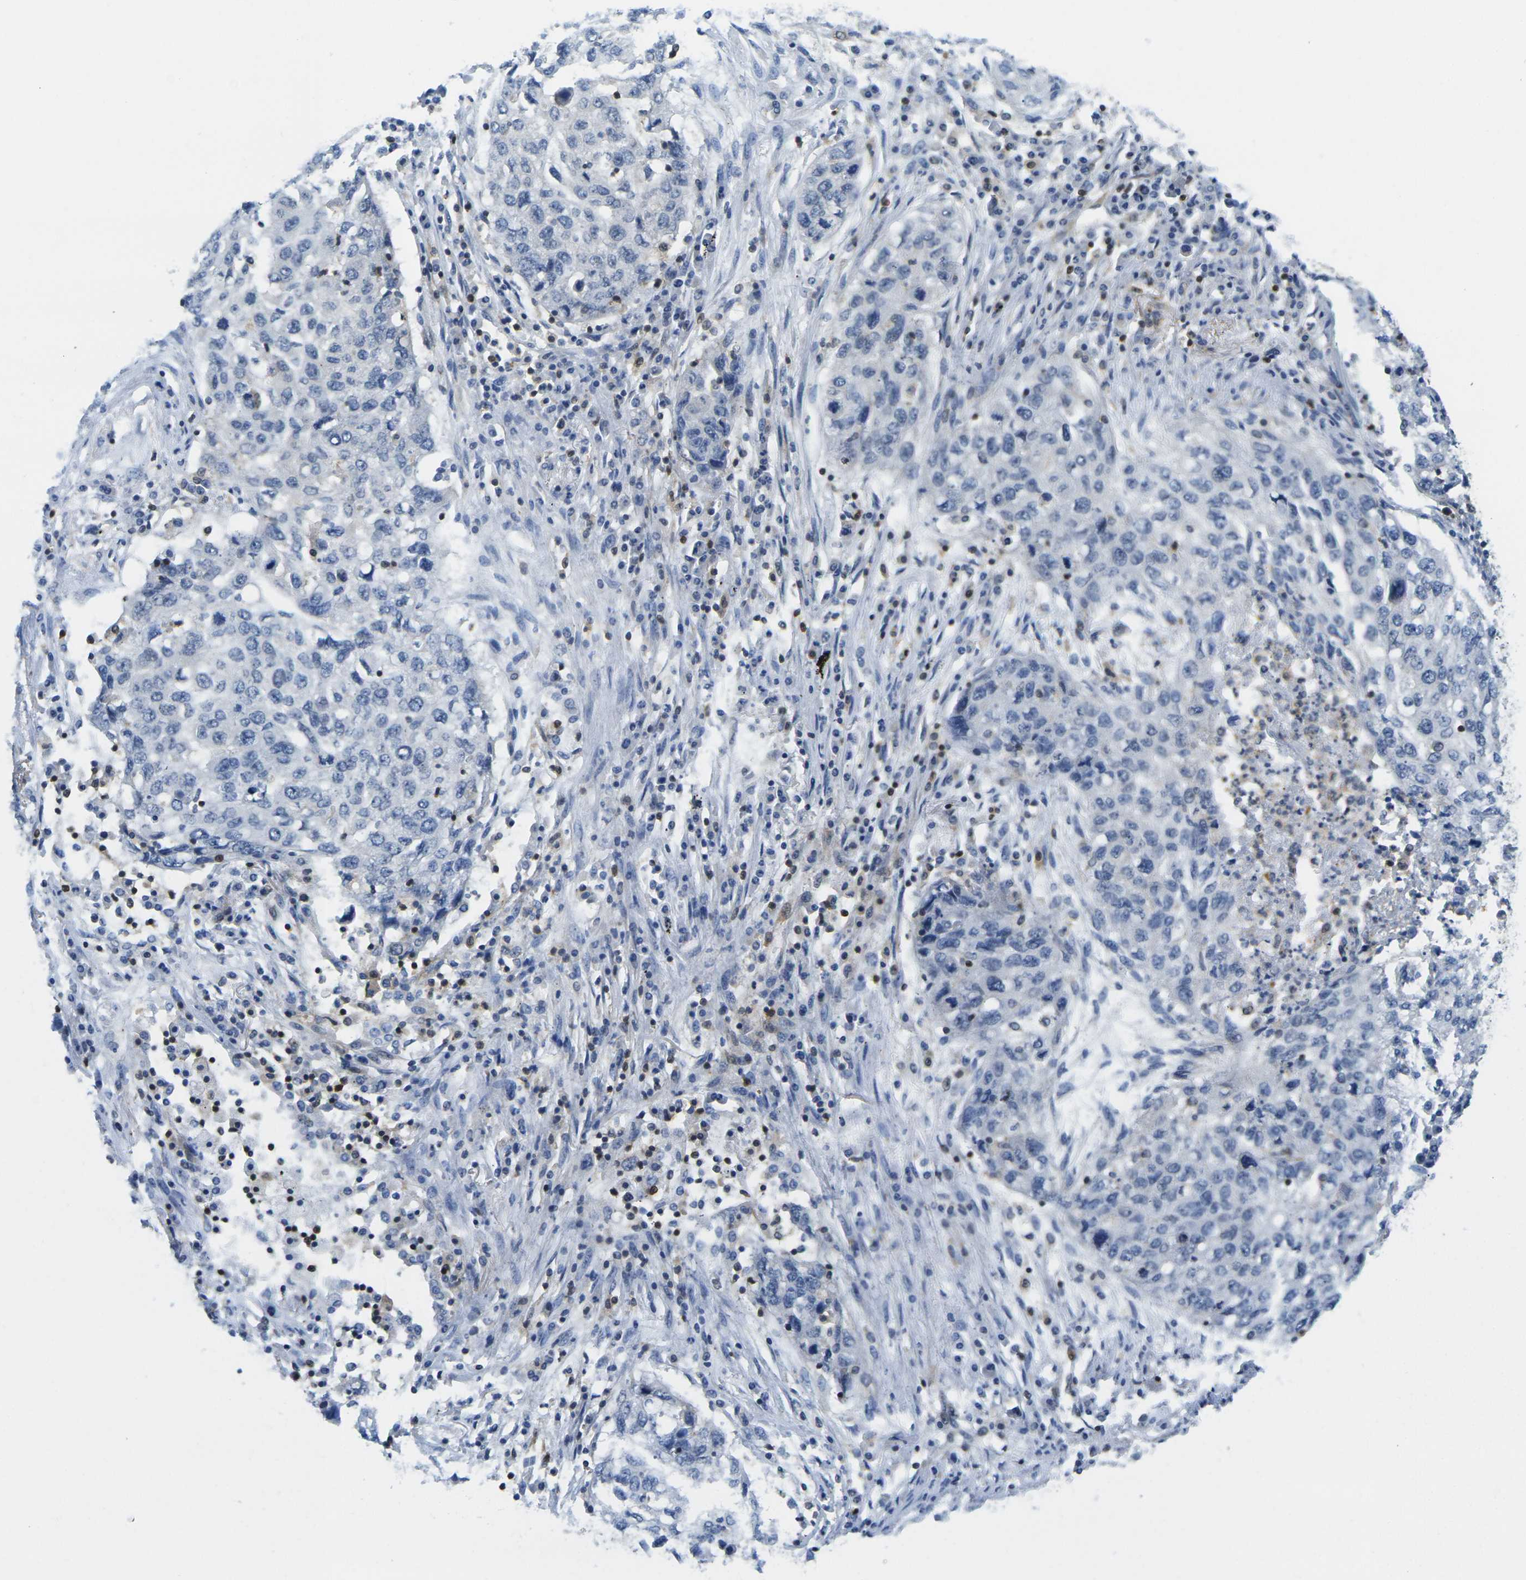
{"staining": {"intensity": "negative", "quantity": "none", "location": "none"}, "tissue": "lung cancer", "cell_type": "Tumor cells", "image_type": "cancer", "snomed": [{"axis": "morphology", "description": "Squamous cell carcinoma, NOS"}, {"axis": "topography", "description": "Lung"}], "caption": "There is no significant staining in tumor cells of lung cancer (squamous cell carcinoma).", "gene": "LASP1", "patient": {"sex": "female", "age": 63}}